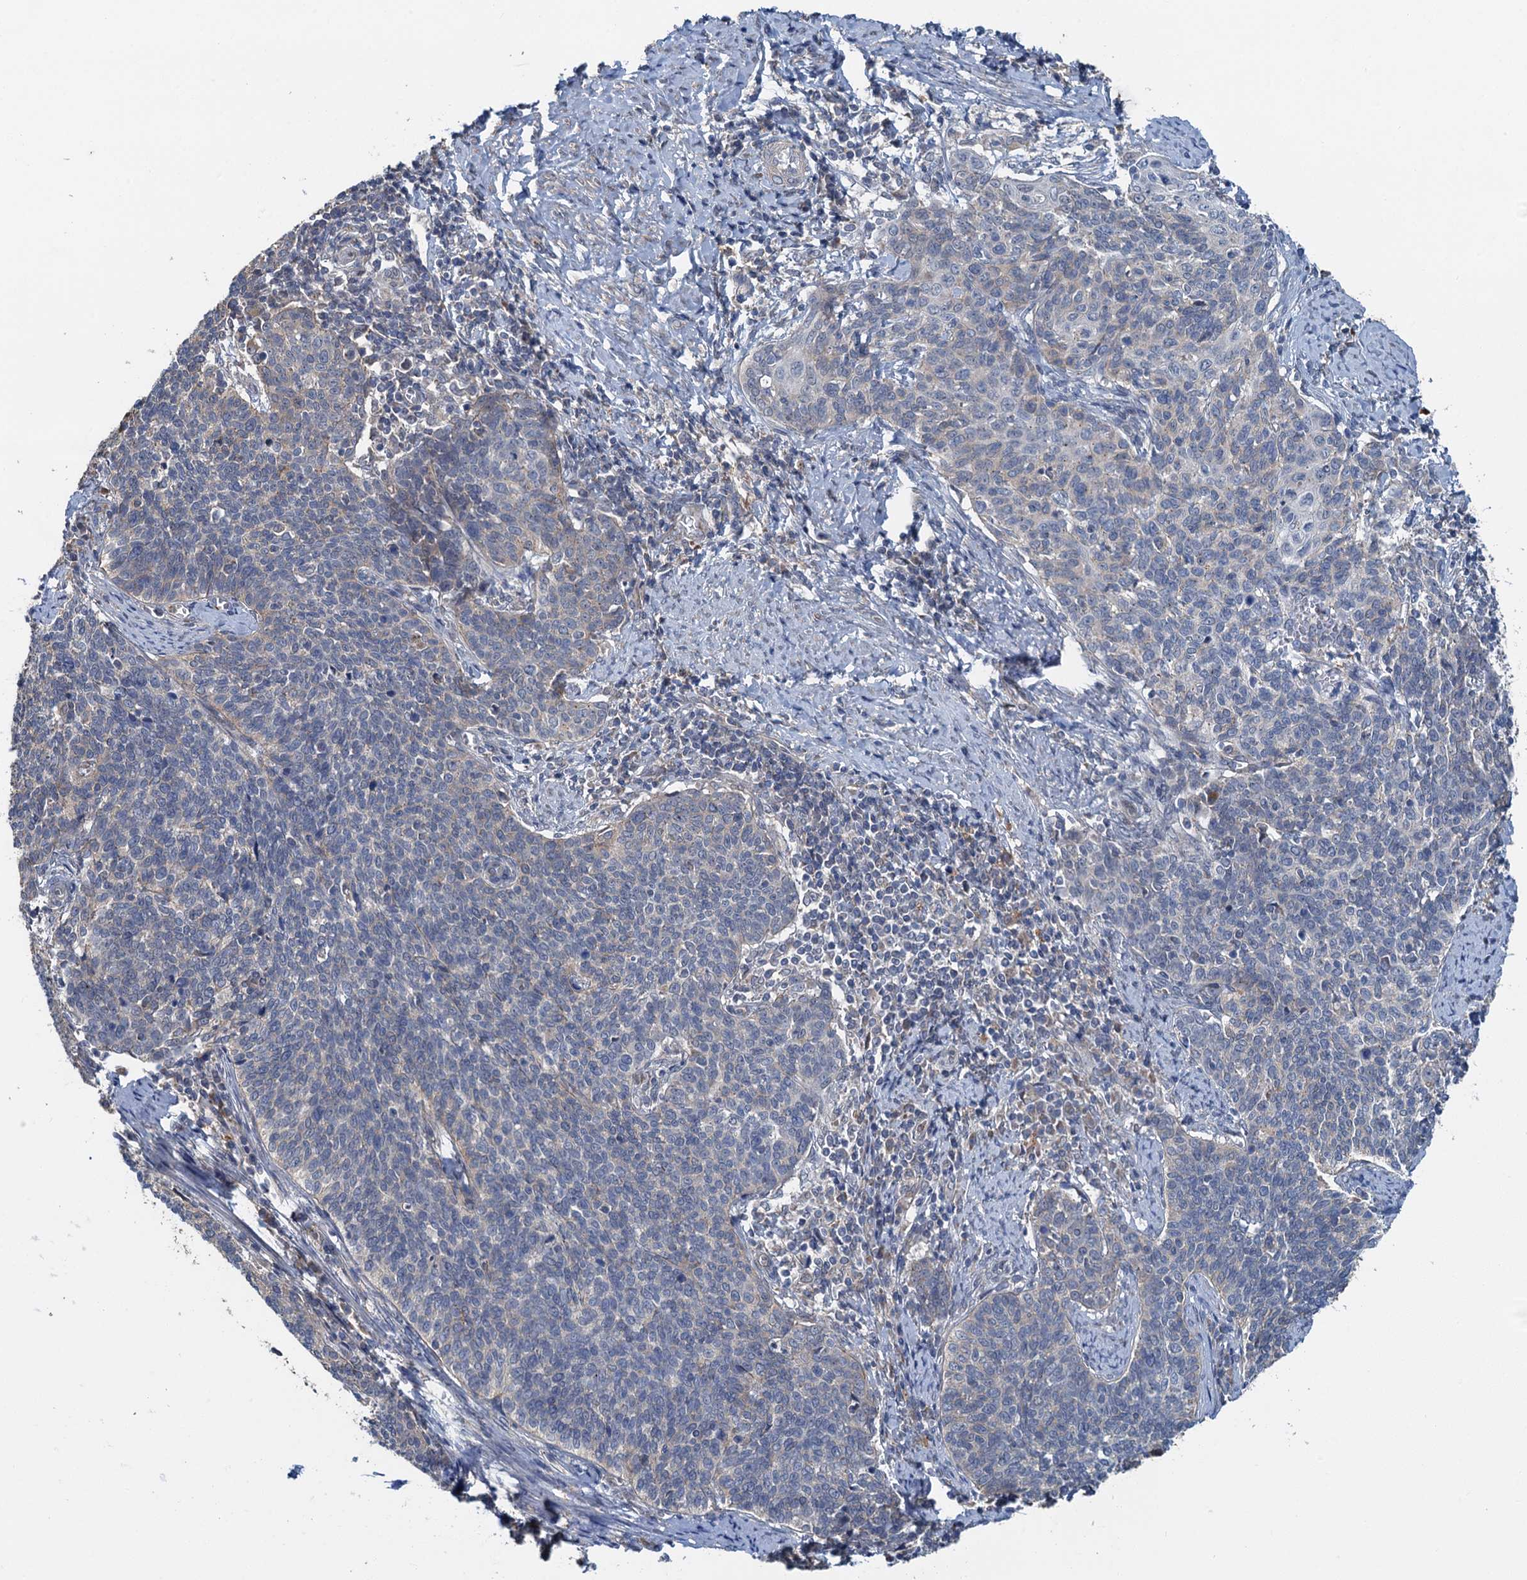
{"staining": {"intensity": "negative", "quantity": "none", "location": "none"}, "tissue": "cervical cancer", "cell_type": "Tumor cells", "image_type": "cancer", "snomed": [{"axis": "morphology", "description": "Squamous cell carcinoma, NOS"}, {"axis": "topography", "description": "Cervix"}], "caption": "IHC of human cervical cancer reveals no expression in tumor cells.", "gene": "ZNF606", "patient": {"sex": "female", "age": 39}}